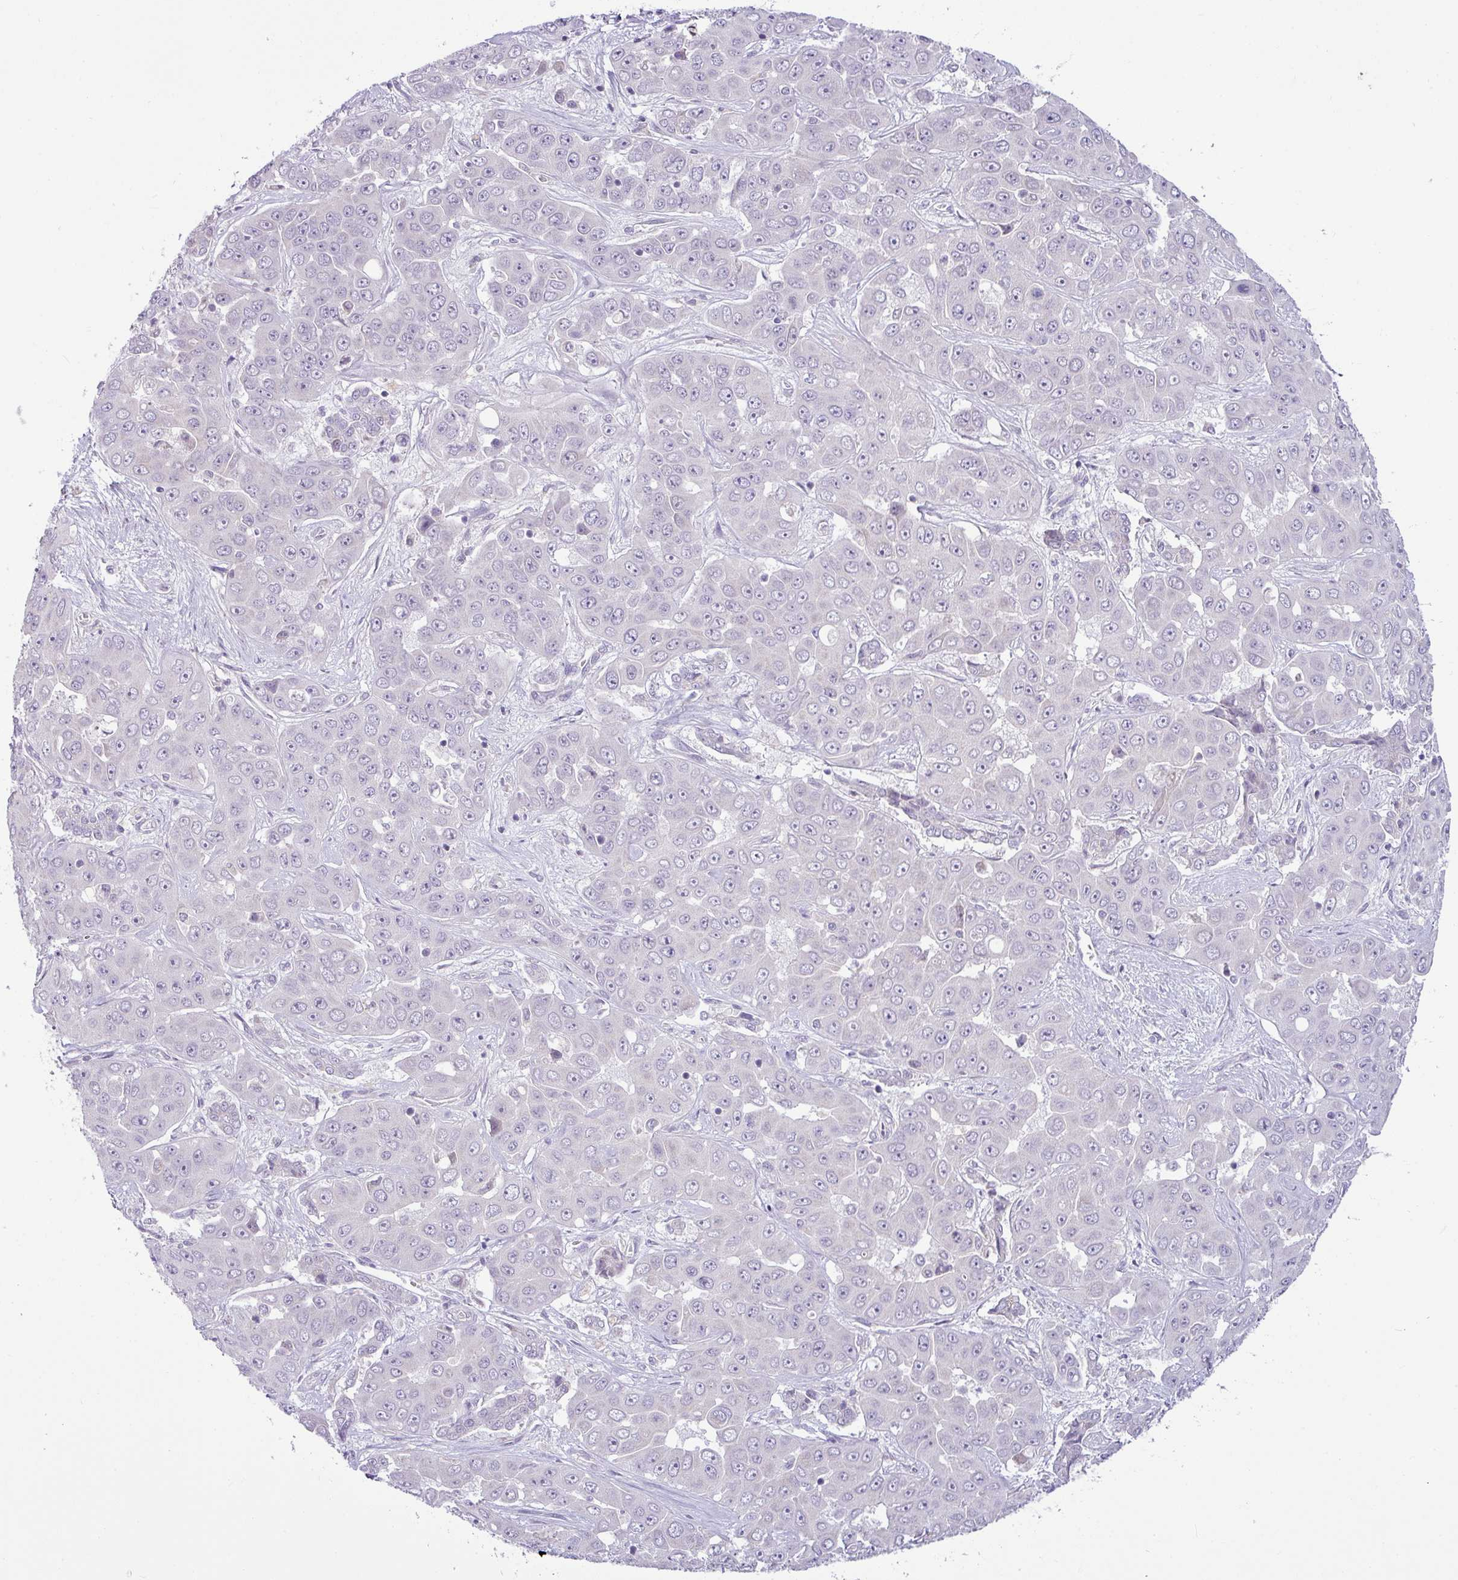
{"staining": {"intensity": "negative", "quantity": "none", "location": "none"}, "tissue": "liver cancer", "cell_type": "Tumor cells", "image_type": "cancer", "snomed": [{"axis": "morphology", "description": "Cholangiocarcinoma"}, {"axis": "topography", "description": "Liver"}], "caption": "This is an immunohistochemistry photomicrograph of human liver cholangiocarcinoma. There is no expression in tumor cells.", "gene": "HBEGF", "patient": {"sex": "female", "age": 52}}